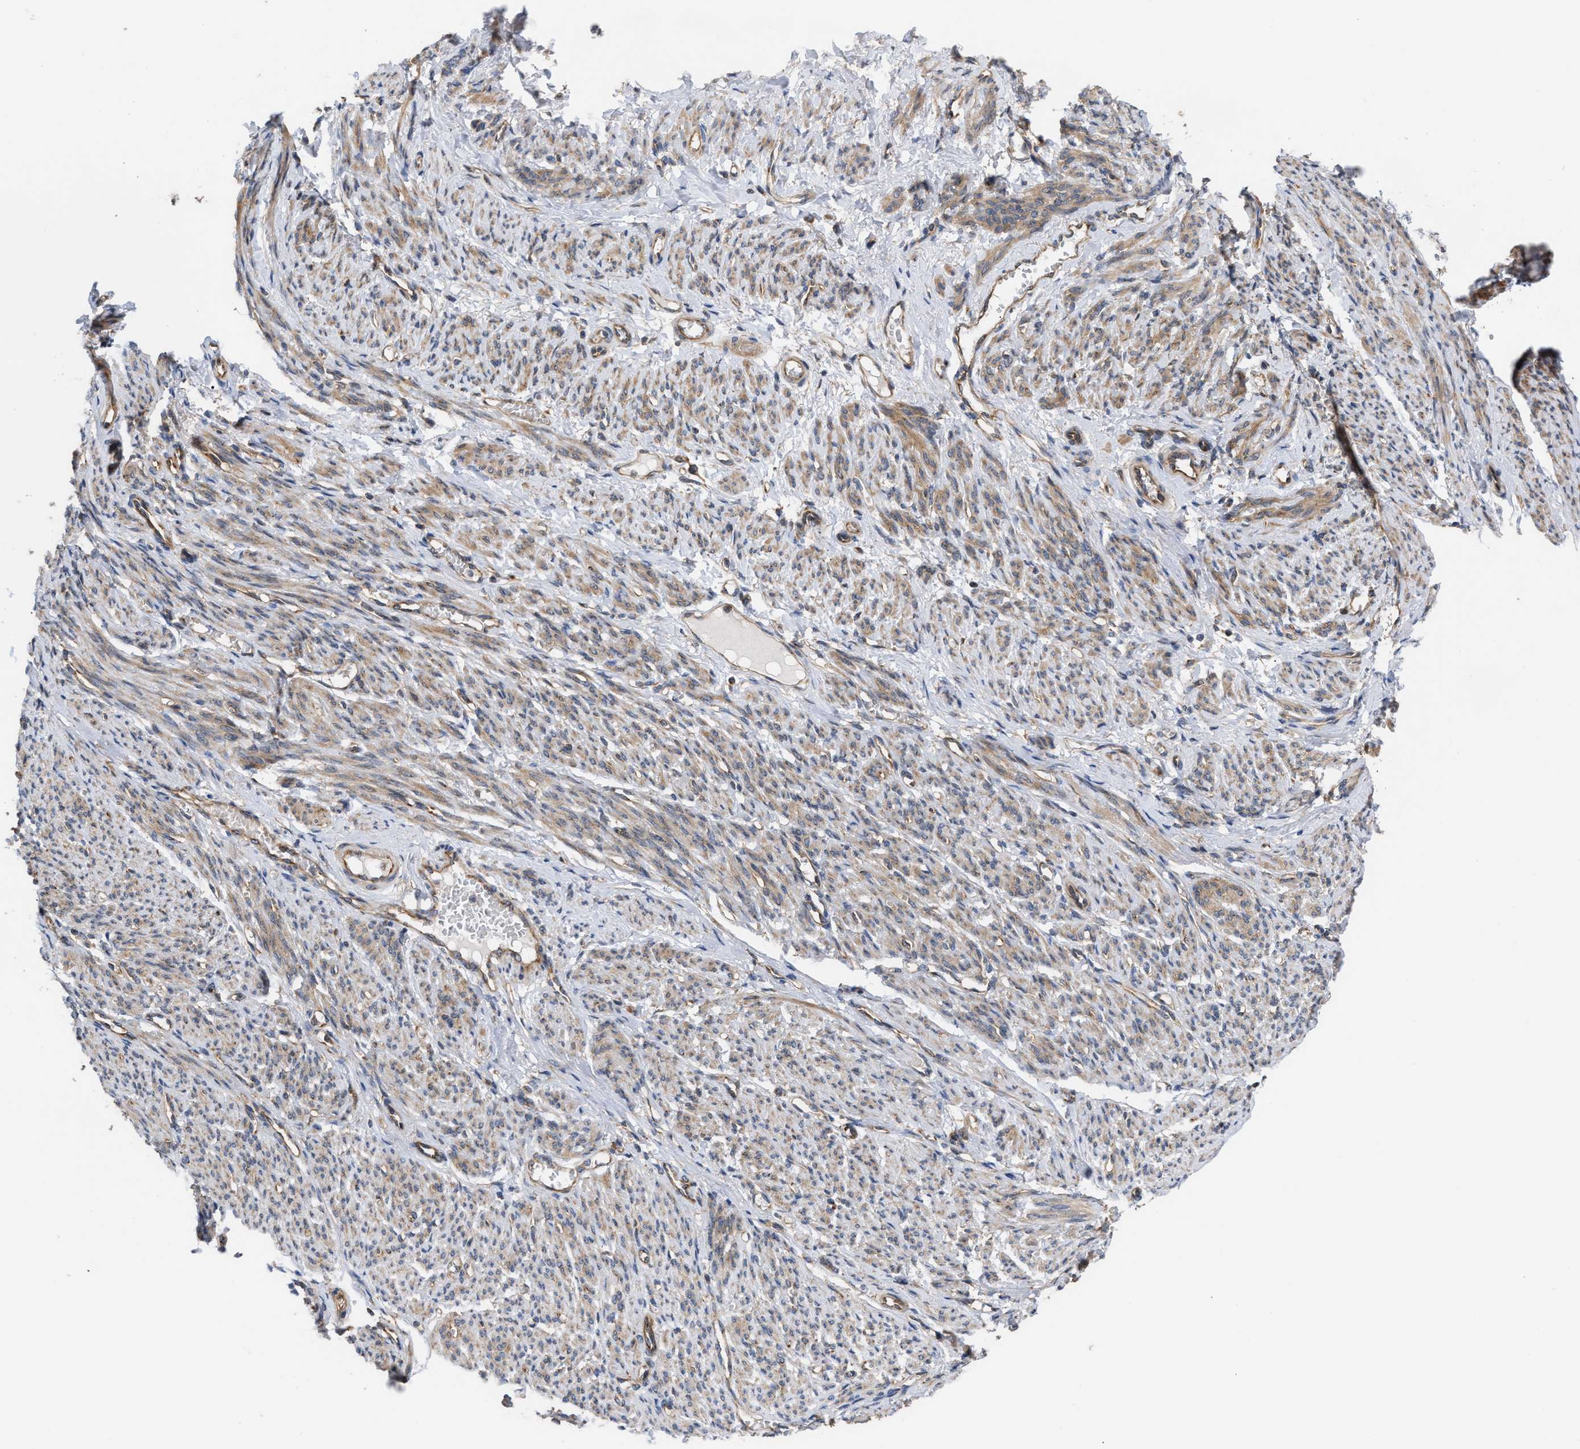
{"staining": {"intensity": "moderate", "quantity": ">75%", "location": "cytoplasmic/membranous"}, "tissue": "smooth muscle", "cell_type": "Smooth muscle cells", "image_type": "normal", "snomed": [{"axis": "morphology", "description": "Normal tissue, NOS"}, {"axis": "topography", "description": "Smooth muscle"}], "caption": "This image demonstrates unremarkable smooth muscle stained with immunohistochemistry (IHC) to label a protein in brown. The cytoplasmic/membranous of smooth muscle cells show moderate positivity for the protein. Nuclei are counter-stained blue.", "gene": "LAPTM4B", "patient": {"sex": "female", "age": 65}}